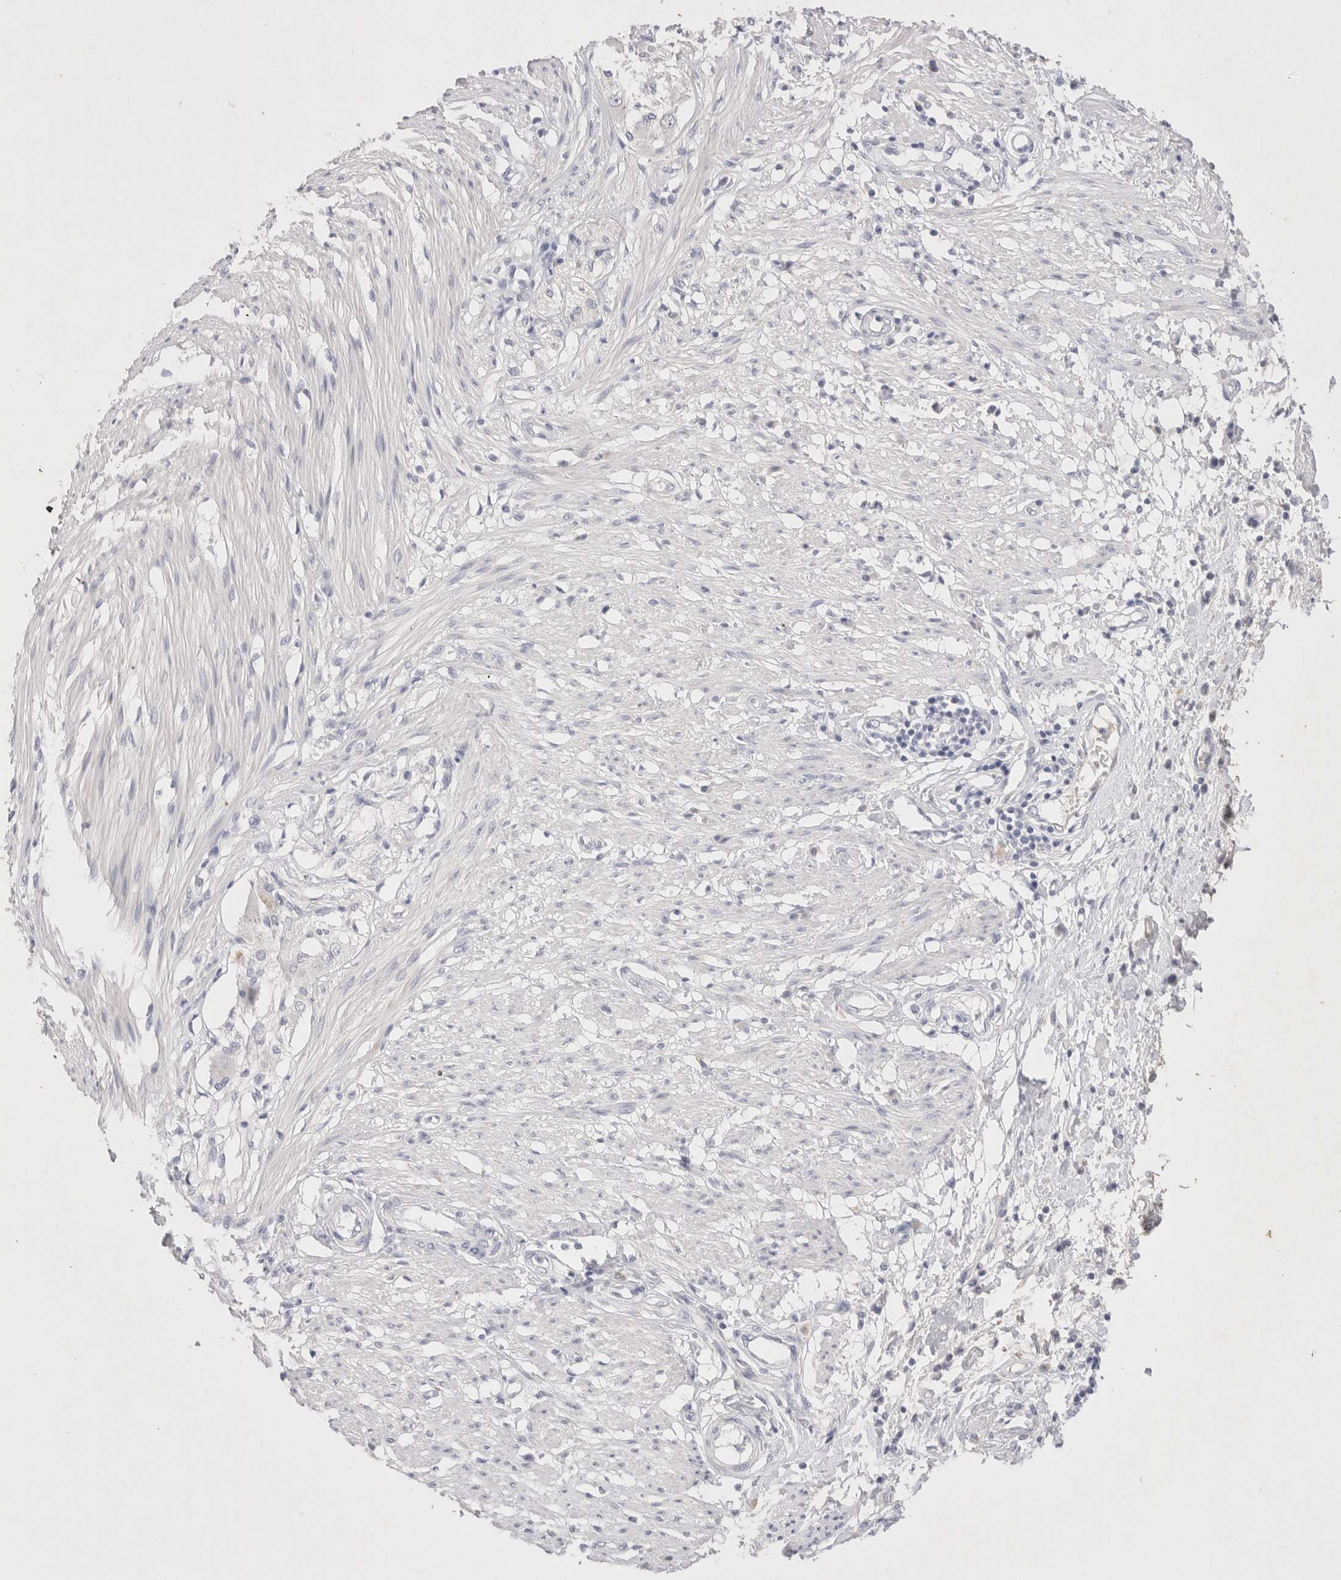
{"staining": {"intensity": "negative", "quantity": "none", "location": "none"}, "tissue": "smooth muscle", "cell_type": "Smooth muscle cells", "image_type": "normal", "snomed": [{"axis": "morphology", "description": "Normal tissue, NOS"}, {"axis": "morphology", "description": "Adenocarcinoma, NOS"}, {"axis": "topography", "description": "Smooth muscle"}, {"axis": "topography", "description": "Colon"}], "caption": "Human smooth muscle stained for a protein using immunohistochemistry (IHC) exhibits no staining in smooth muscle cells.", "gene": "EPCAM", "patient": {"sex": "male", "age": 14}}